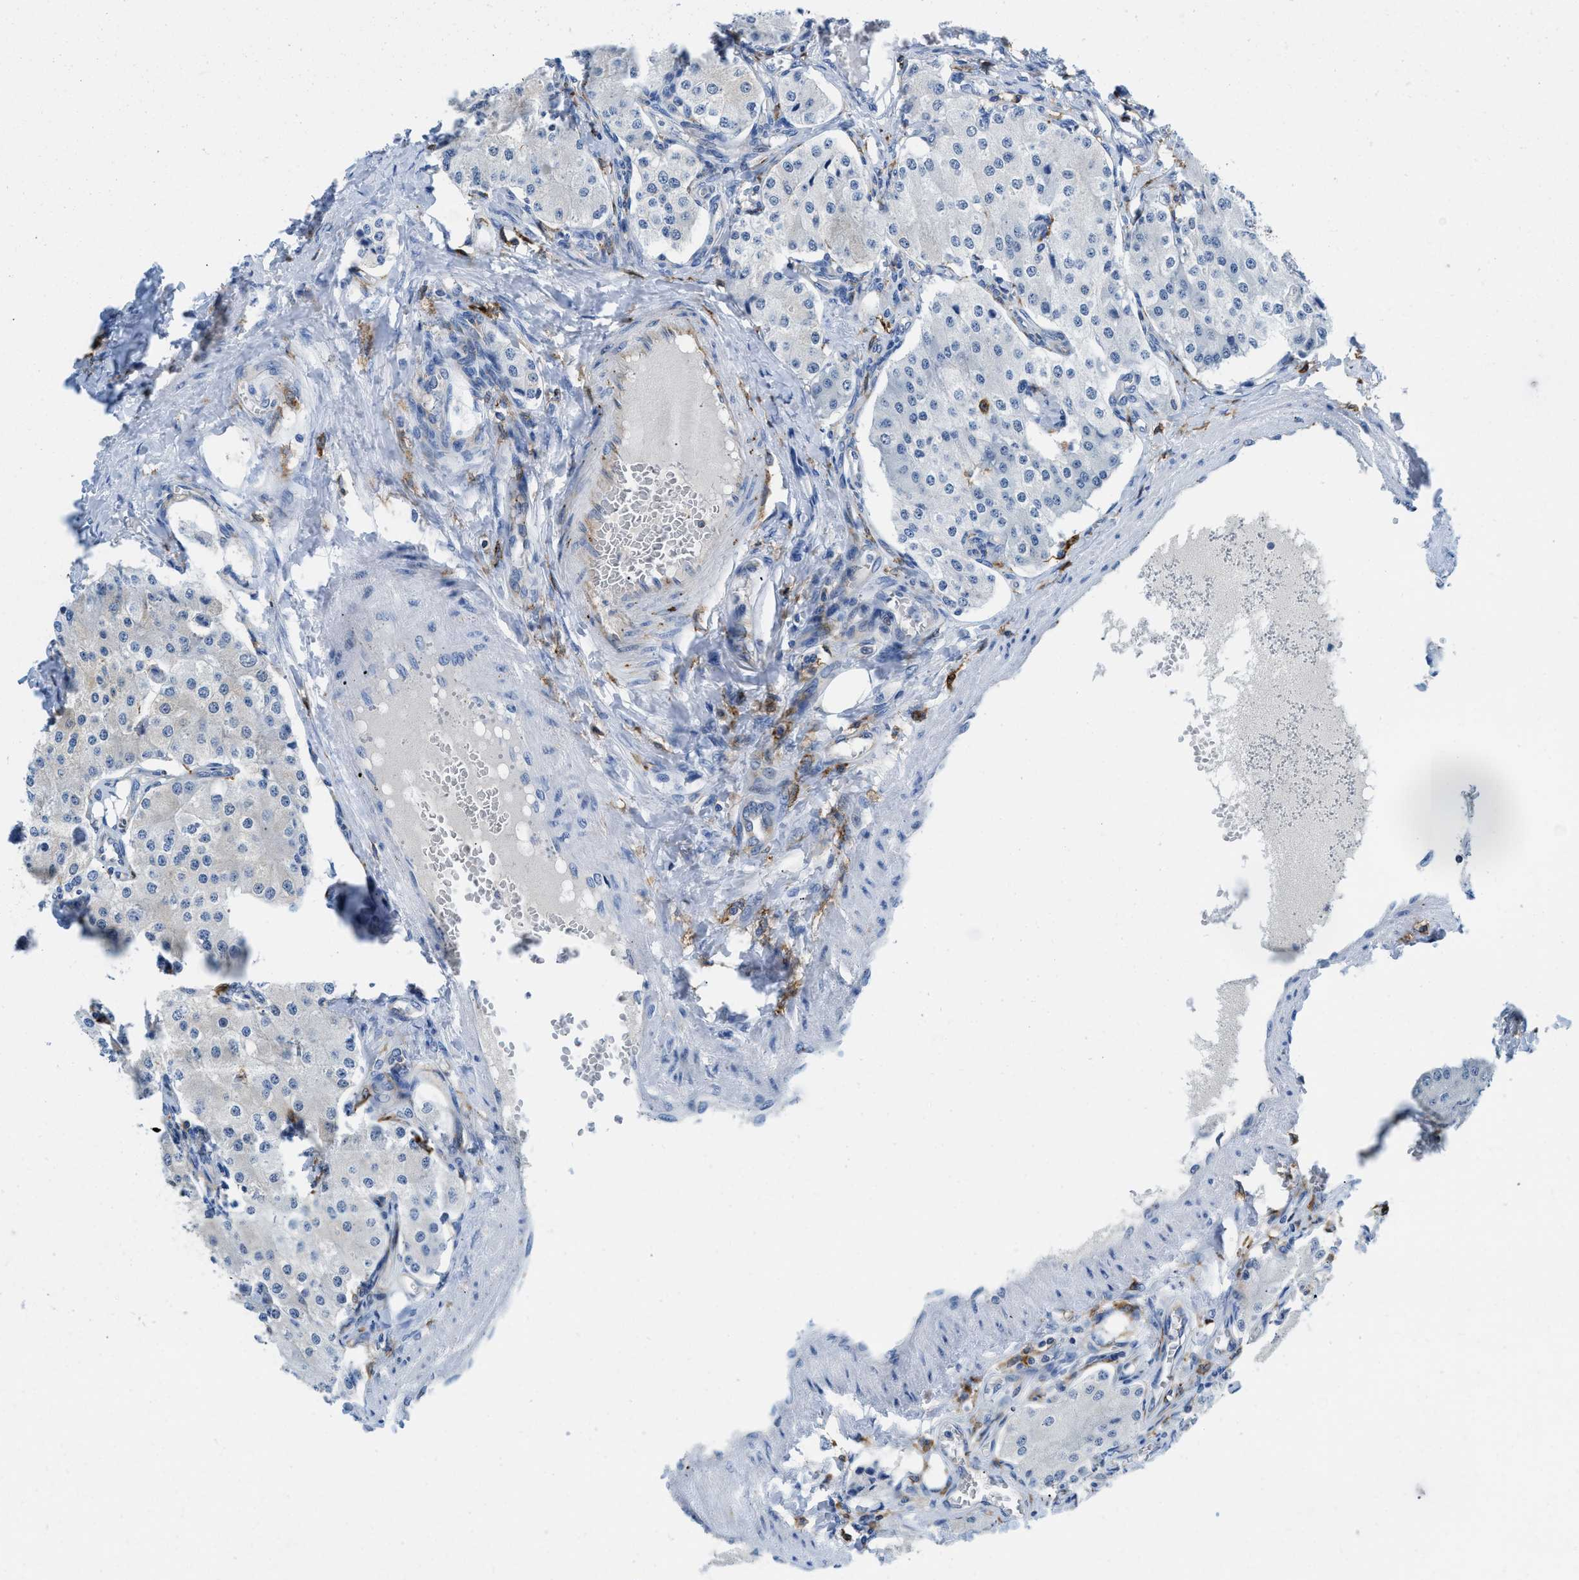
{"staining": {"intensity": "negative", "quantity": "none", "location": "none"}, "tissue": "carcinoid", "cell_type": "Tumor cells", "image_type": "cancer", "snomed": [{"axis": "morphology", "description": "Carcinoid, malignant, NOS"}, {"axis": "topography", "description": "Colon"}], "caption": "High magnification brightfield microscopy of carcinoid stained with DAB (brown) and counterstained with hematoxylin (blue): tumor cells show no significant expression.", "gene": "CD226", "patient": {"sex": "female", "age": 52}}